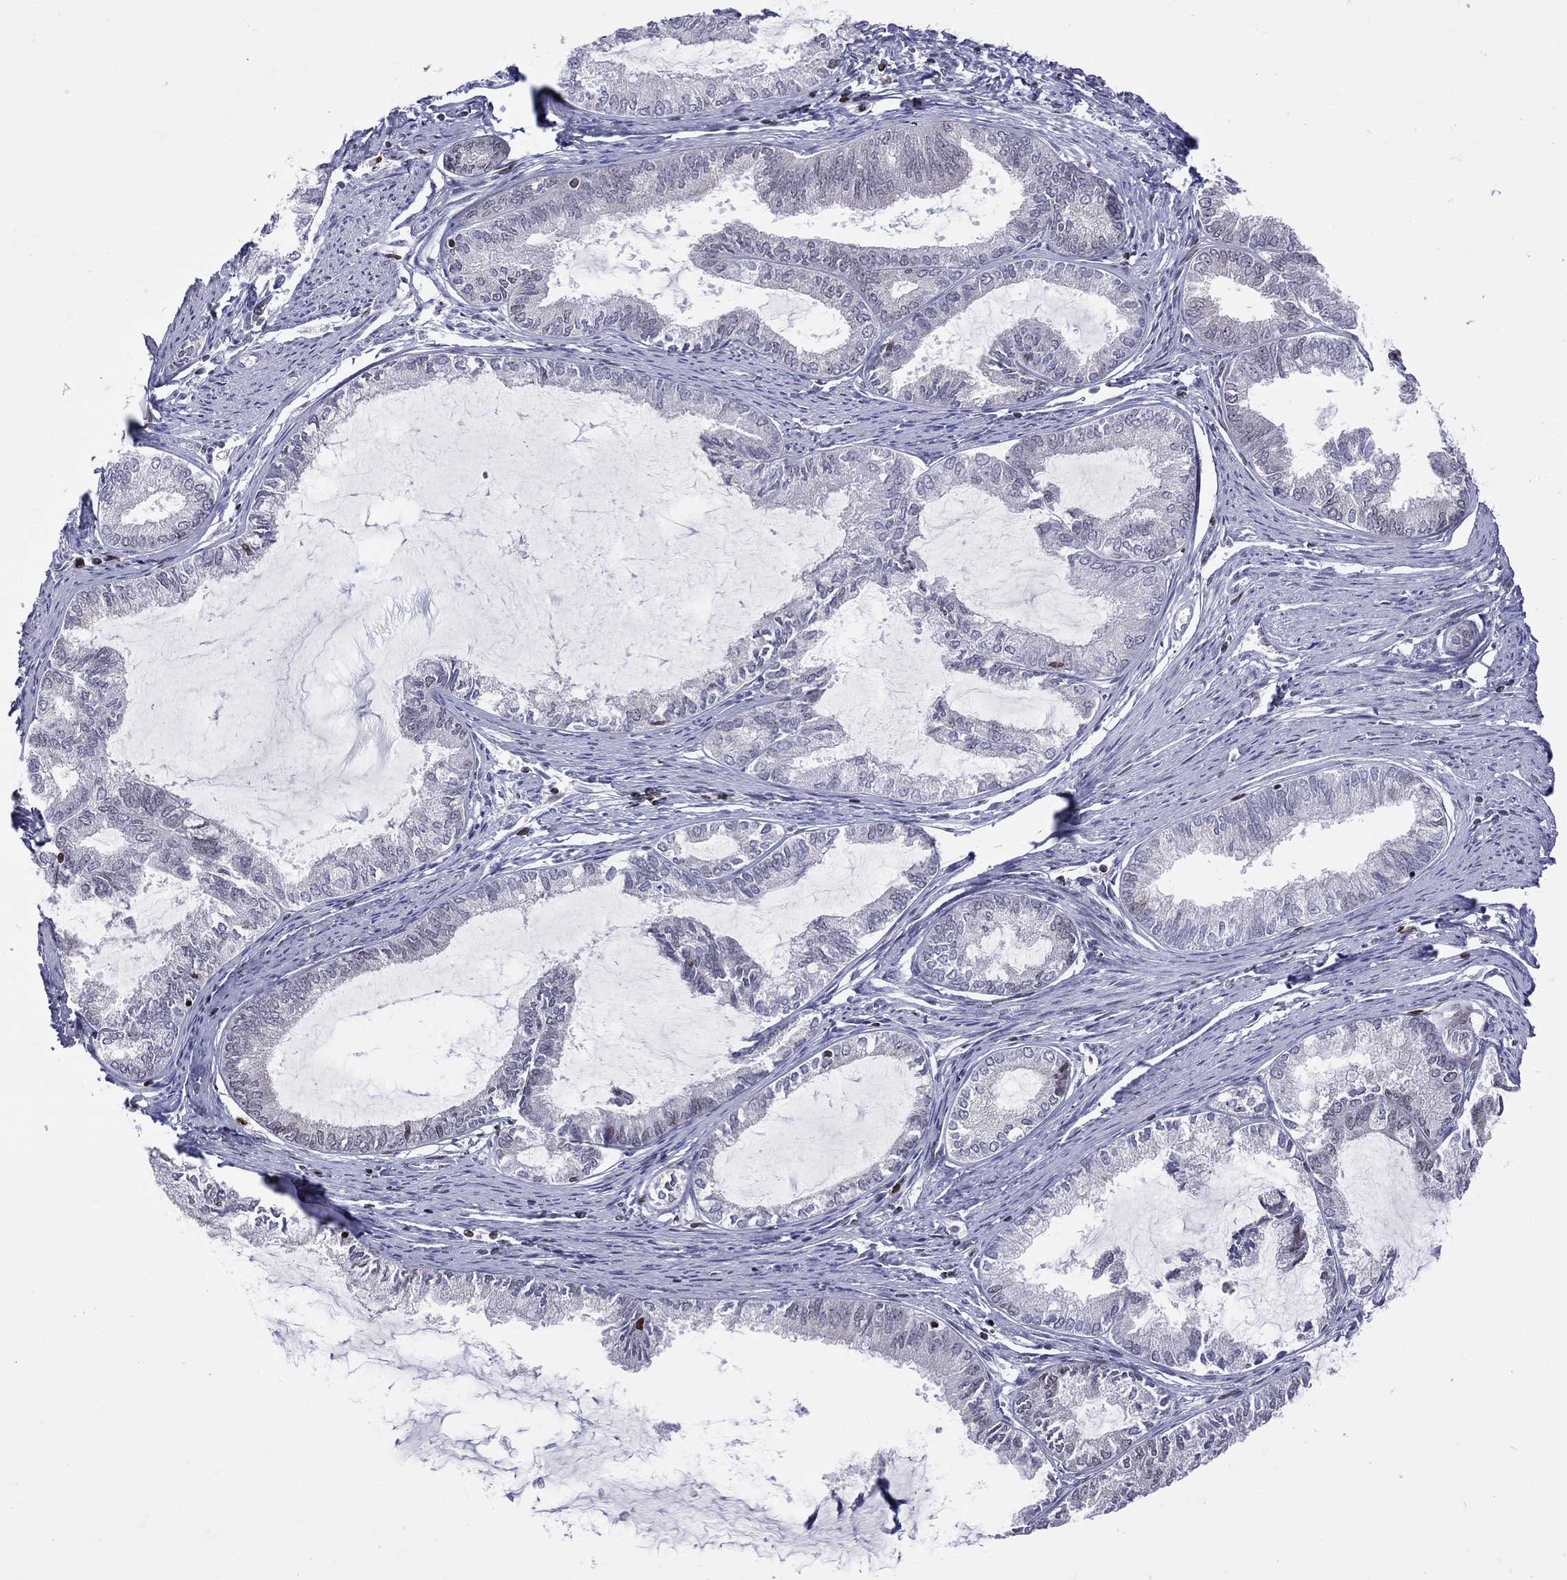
{"staining": {"intensity": "moderate", "quantity": "<25%", "location": "nuclear"}, "tissue": "endometrial cancer", "cell_type": "Tumor cells", "image_type": "cancer", "snomed": [{"axis": "morphology", "description": "Adenocarcinoma, NOS"}, {"axis": "topography", "description": "Endometrium"}], "caption": "Protein expression analysis of human endometrial cancer (adenocarcinoma) reveals moderate nuclear positivity in about <25% of tumor cells.", "gene": "DBF4B", "patient": {"sex": "female", "age": 86}}